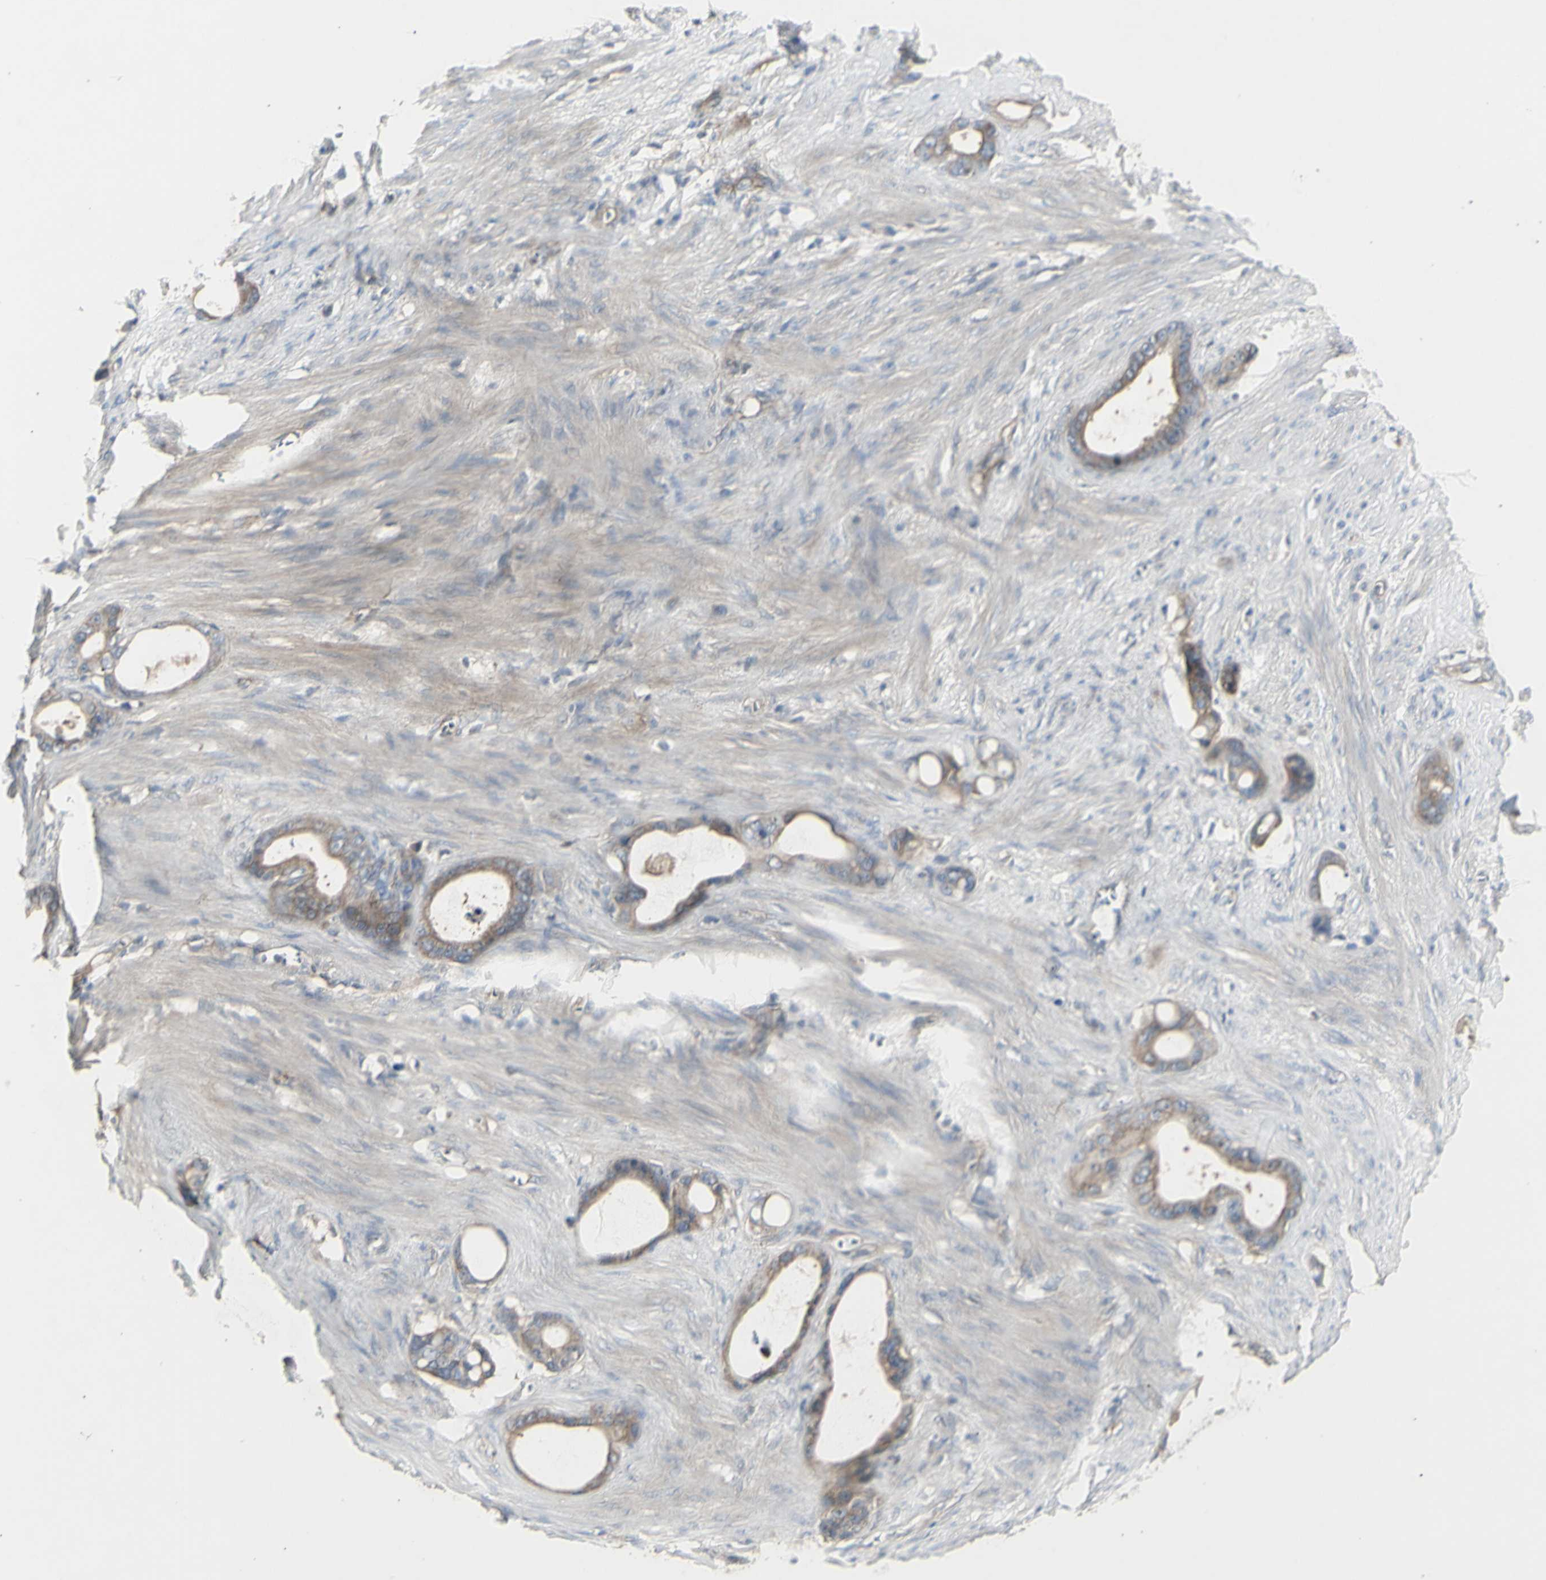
{"staining": {"intensity": "weak", "quantity": ">75%", "location": "cytoplasmic/membranous"}, "tissue": "stomach cancer", "cell_type": "Tumor cells", "image_type": "cancer", "snomed": [{"axis": "morphology", "description": "Adenocarcinoma, NOS"}, {"axis": "topography", "description": "Stomach"}], "caption": "Immunohistochemistry (IHC) staining of stomach cancer, which reveals low levels of weak cytoplasmic/membranous staining in about >75% of tumor cells indicating weak cytoplasmic/membranous protein expression. The staining was performed using DAB (3,3'-diaminobenzidine) (brown) for protein detection and nuclei were counterstained in hematoxylin (blue).", "gene": "CHURC1-FNTB", "patient": {"sex": "female", "age": 75}}